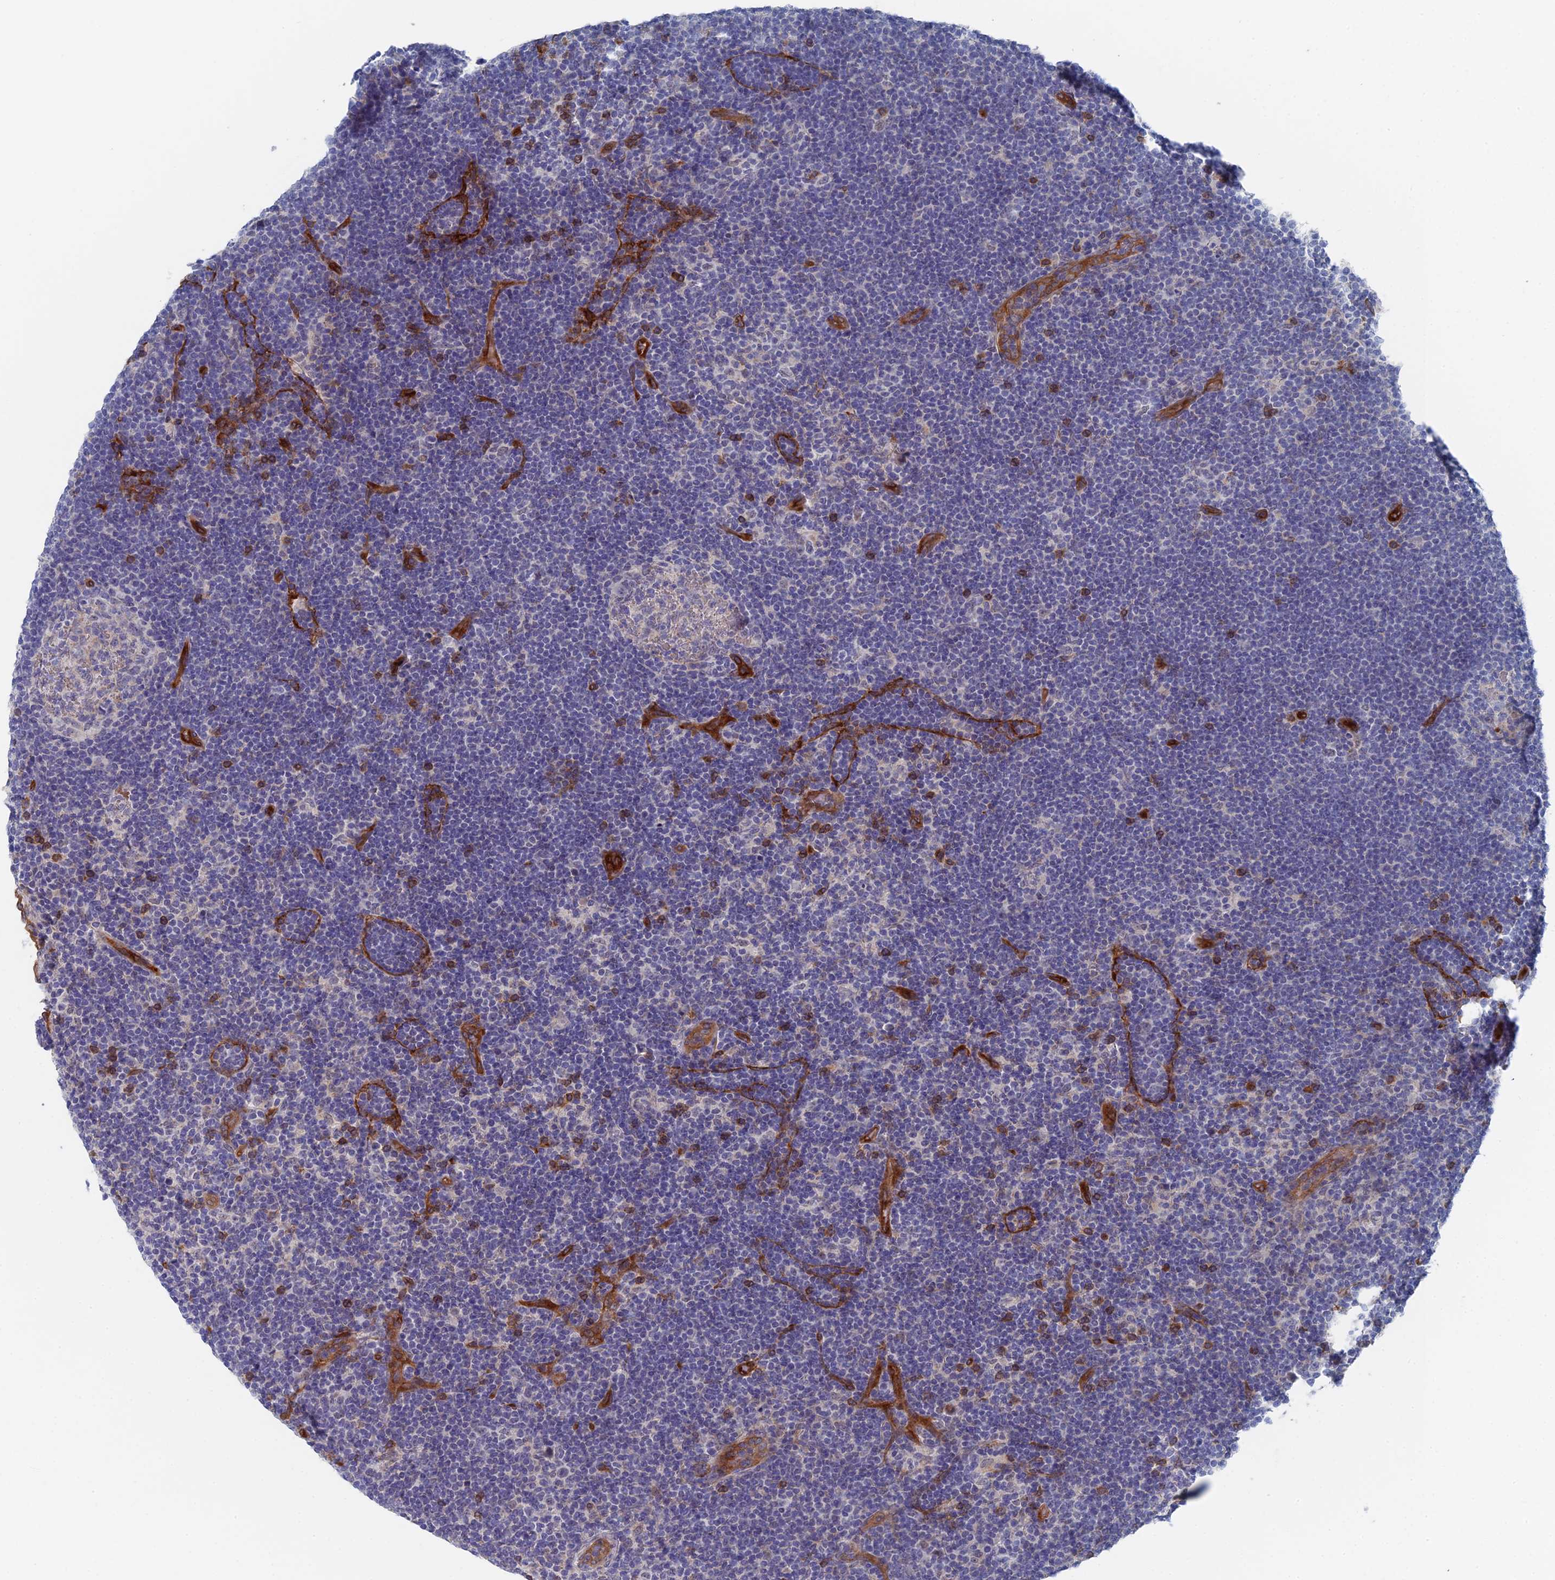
{"staining": {"intensity": "negative", "quantity": "none", "location": "none"}, "tissue": "lymphoma", "cell_type": "Tumor cells", "image_type": "cancer", "snomed": [{"axis": "morphology", "description": "Hodgkin's disease, NOS"}, {"axis": "topography", "description": "Lymph node"}], "caption": "Hodgkin's disease stained for a protein using IHC displays no staining tumor cells.", "gene": "ARAP3", "patient": {"sex": "female", "age": 57}}